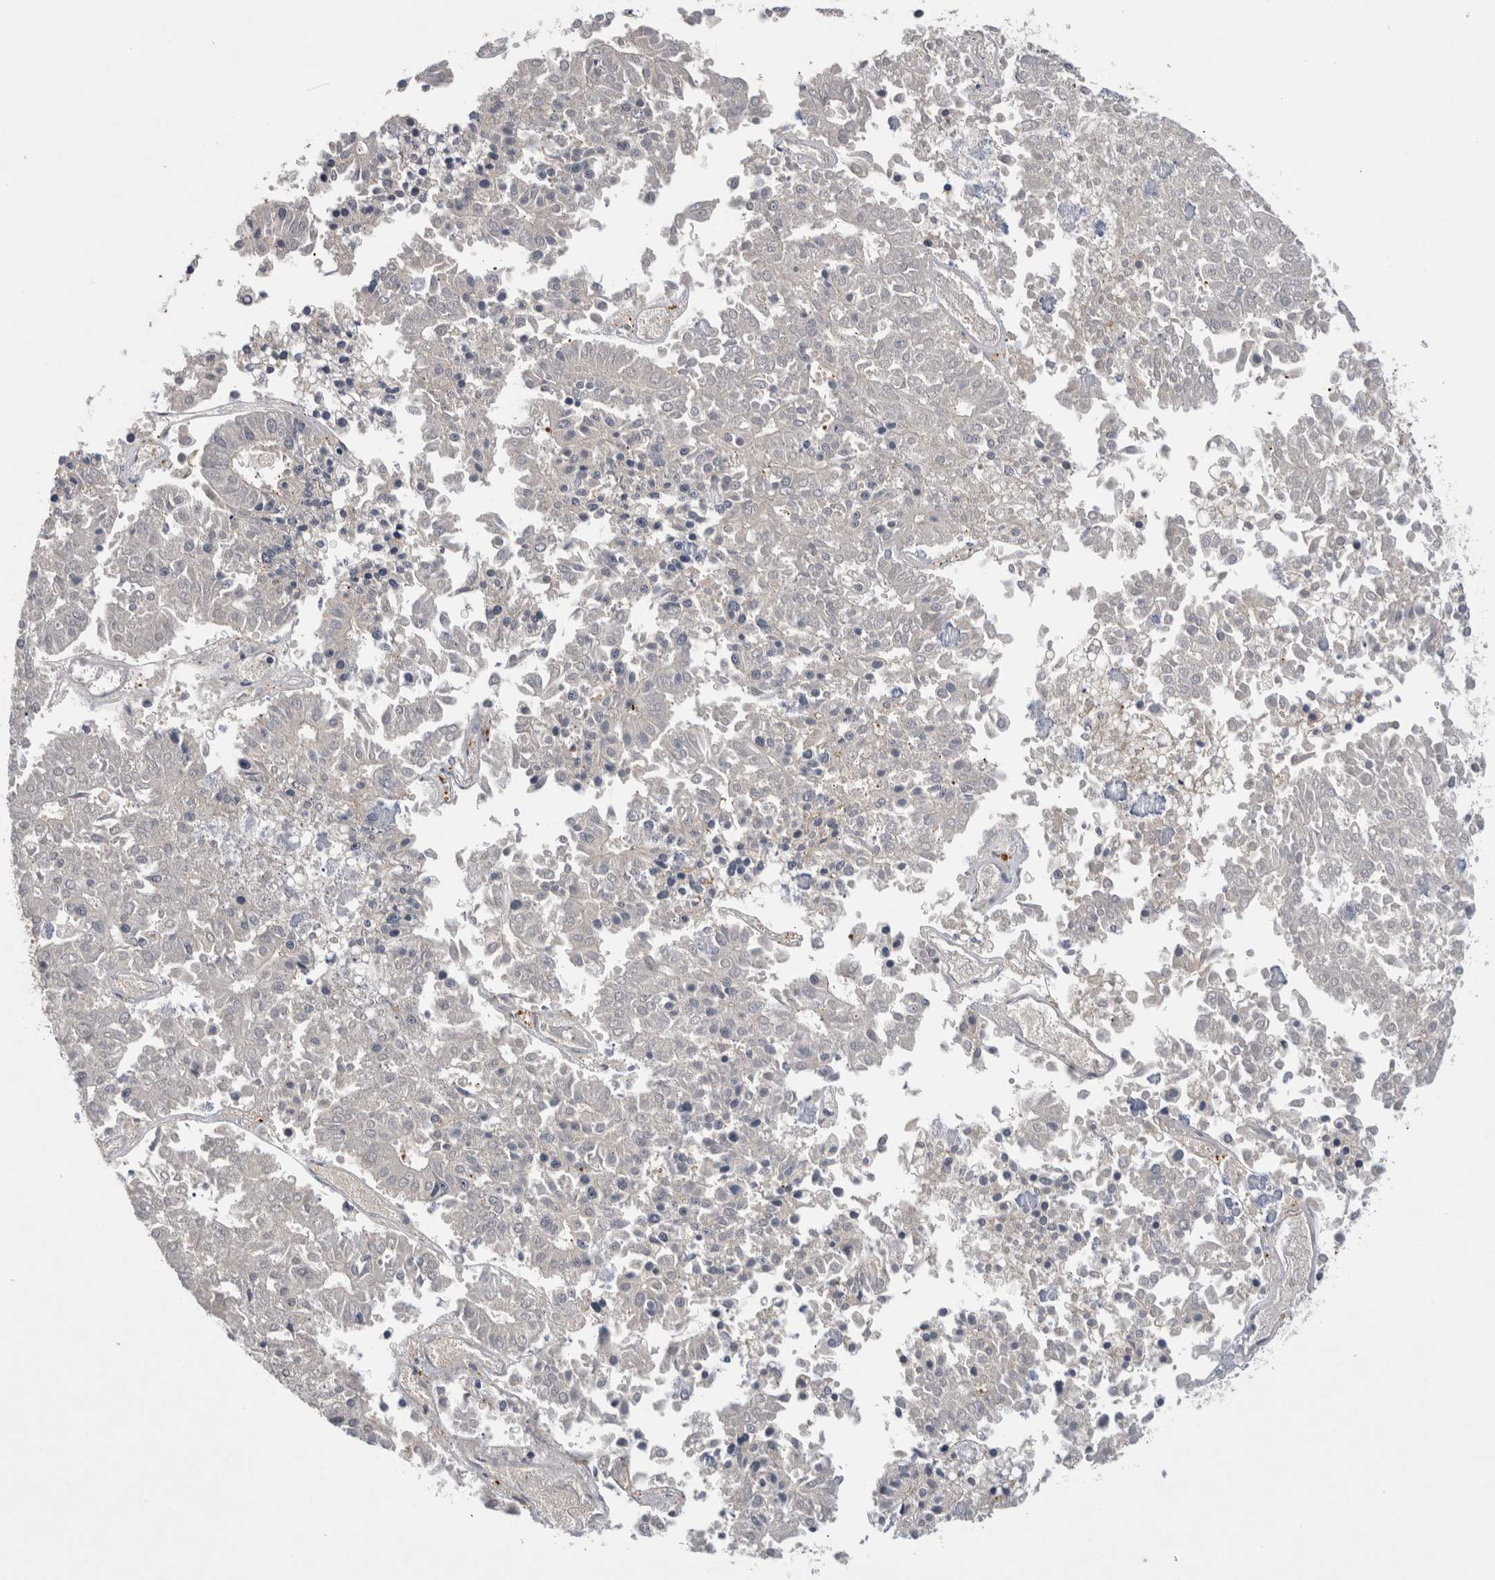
{"staining": {"intensity": "negative", "quantity": "none", "location": "none"}, "tissue": "pancreatic cancer", "cell_type": "Tumor cells", "image_type": "cancer", "snomed": [{"axis": "morphology", "description": "Adenocarcinoma, NOS"}, {"axis": "topography", "description": "Pancreas"}], "caption": "A high-resolution image shows IHC staining of pancreatic cancer (adenocarcinoma), which demonstrates no significant expression in tumor cells.", "gene": "ASTN2", "patient": {"sex": "male", "age": 50}}